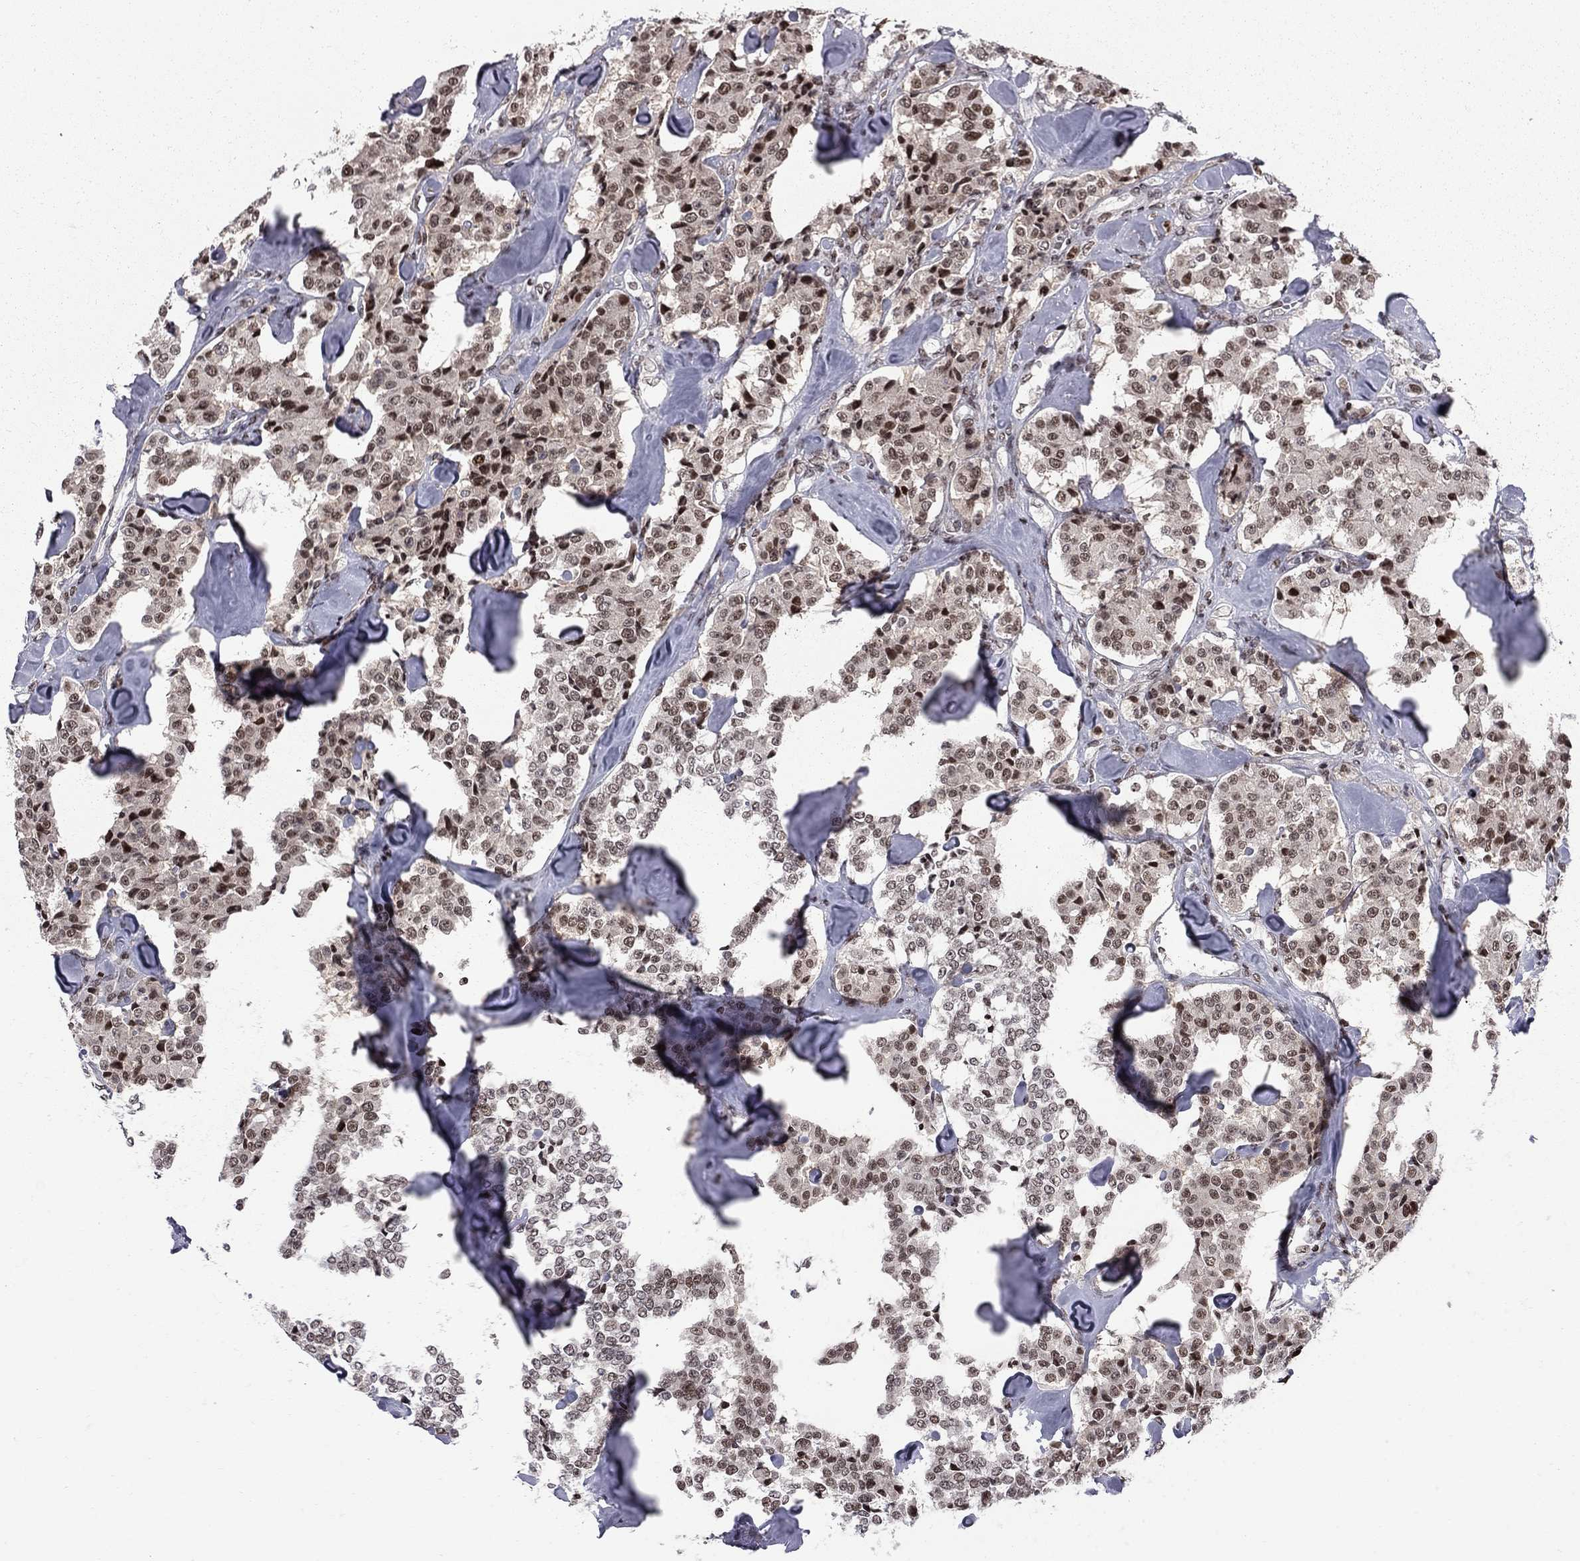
{"staining": {"intensity": "moderate", "quantity": ">75%", "location": "nuclear"}, "tissue": "carcinoid", "cell_type": "Tumor cells", "image_type": "cancer", "snomed": [{"axis": "morphology", "description": "Carcinoid, malignant, NOS"}, {"axis": "topography", "description": "Pancreas"}], "caption": "This micrograph displays immunohistochemistry (IHC) staining of human carcinoid (malignant), with medium moderate nuclear positivity in approximately >75% of tumor cells.", "gene": "RNASEH2C", "patient": {"sex": "male", "age": 41}}